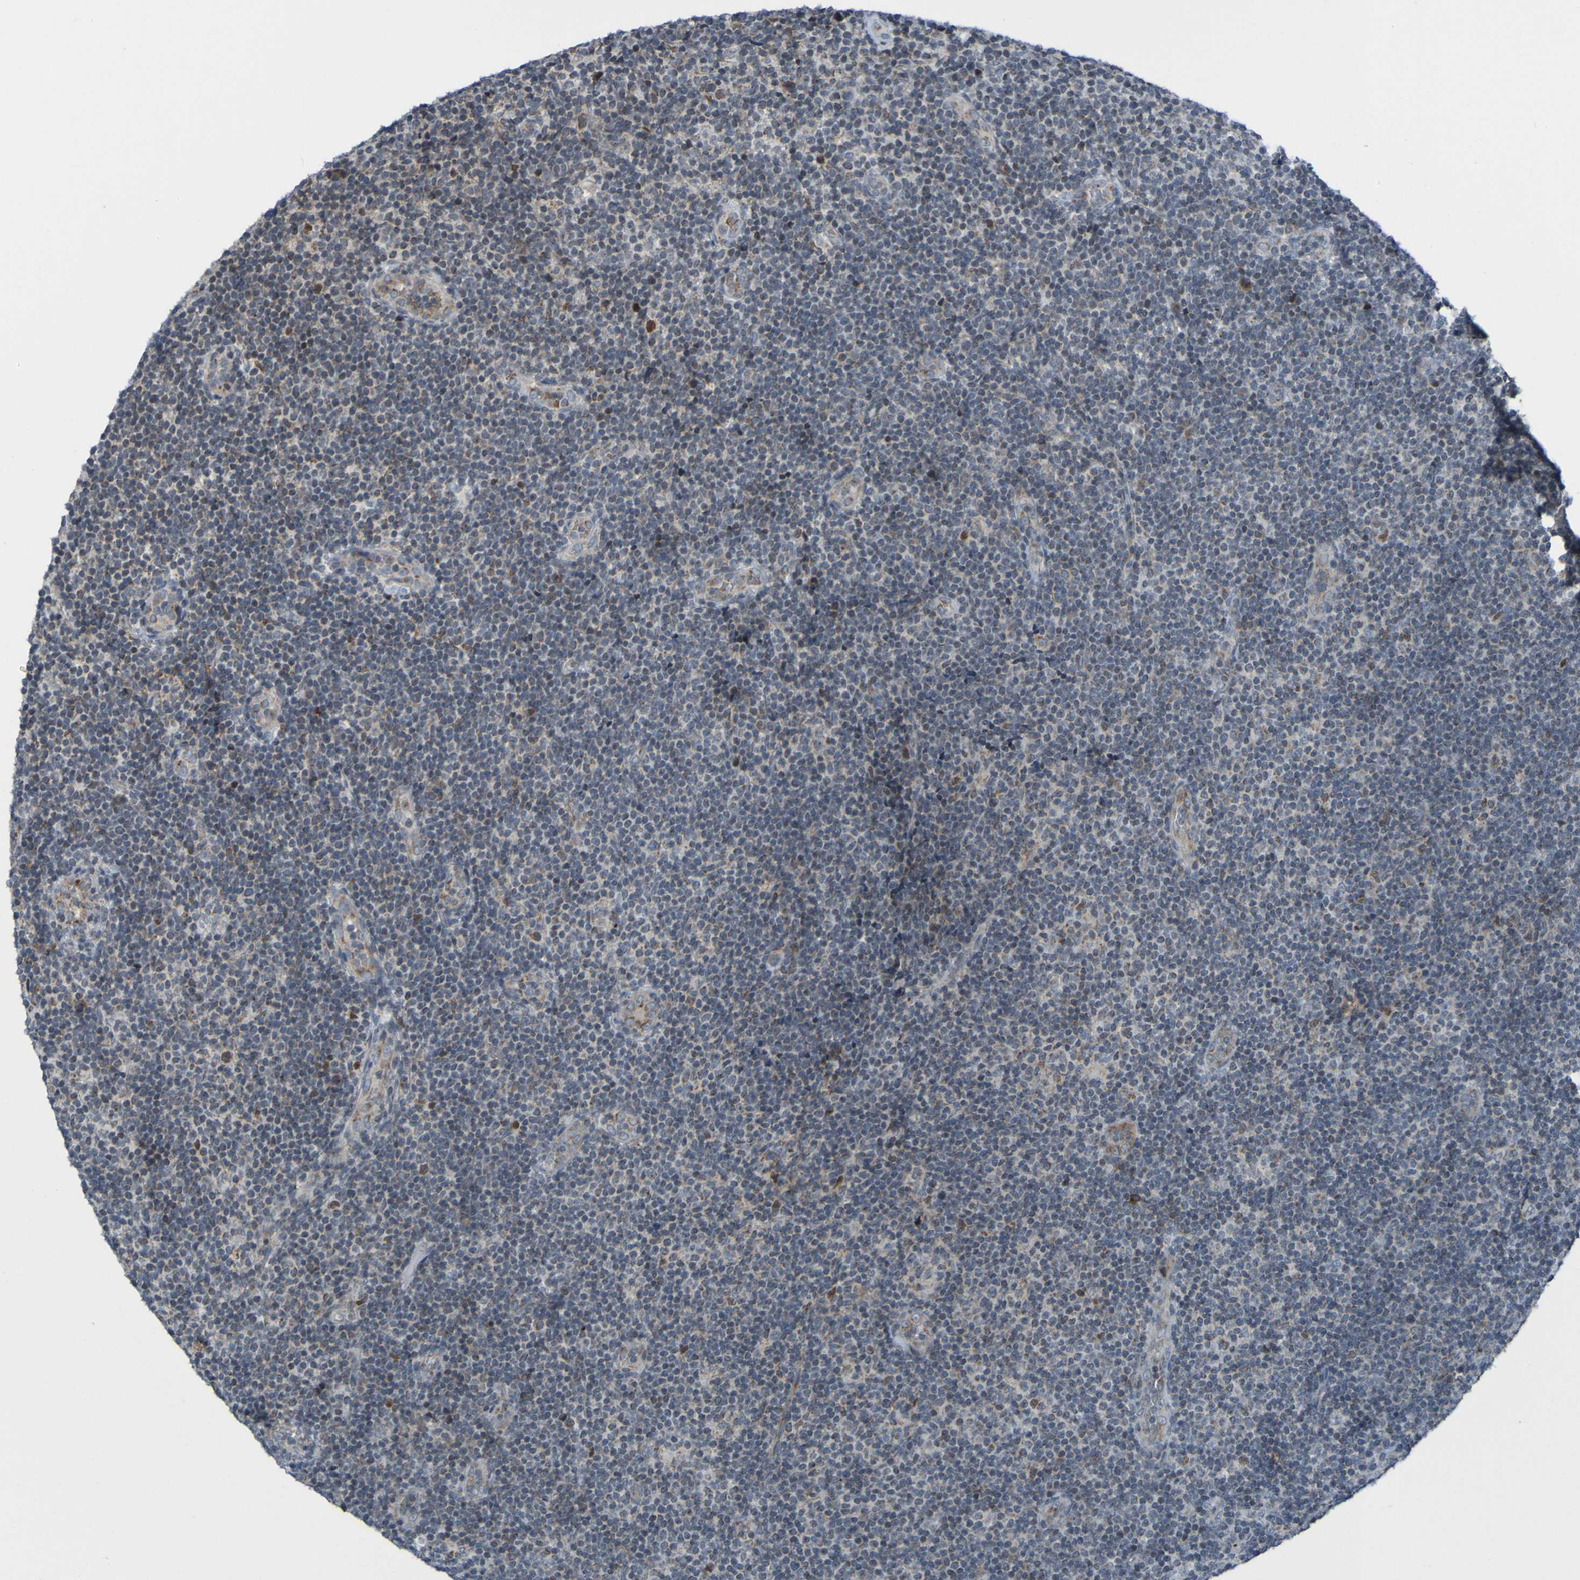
{"staining": {"intensity": "weak", "quantity": "<25%", "location": "cytoplasmic/membranous"}, "tissue": "lymphoma", "cell_type": "Tumor cells", "image_type": "cancer", "snomed": [{"axis": "morphology", "description": "Malignant lymphoma, non-Hodgkin's type, Low grade"}, {"axis": "topography", "description": "Lymph node"}], "caption": "Tumor cells are negative for protein expression in human lymphoma.", "gene": "UNG", "patient": {"sex": "male", "age": 83}}